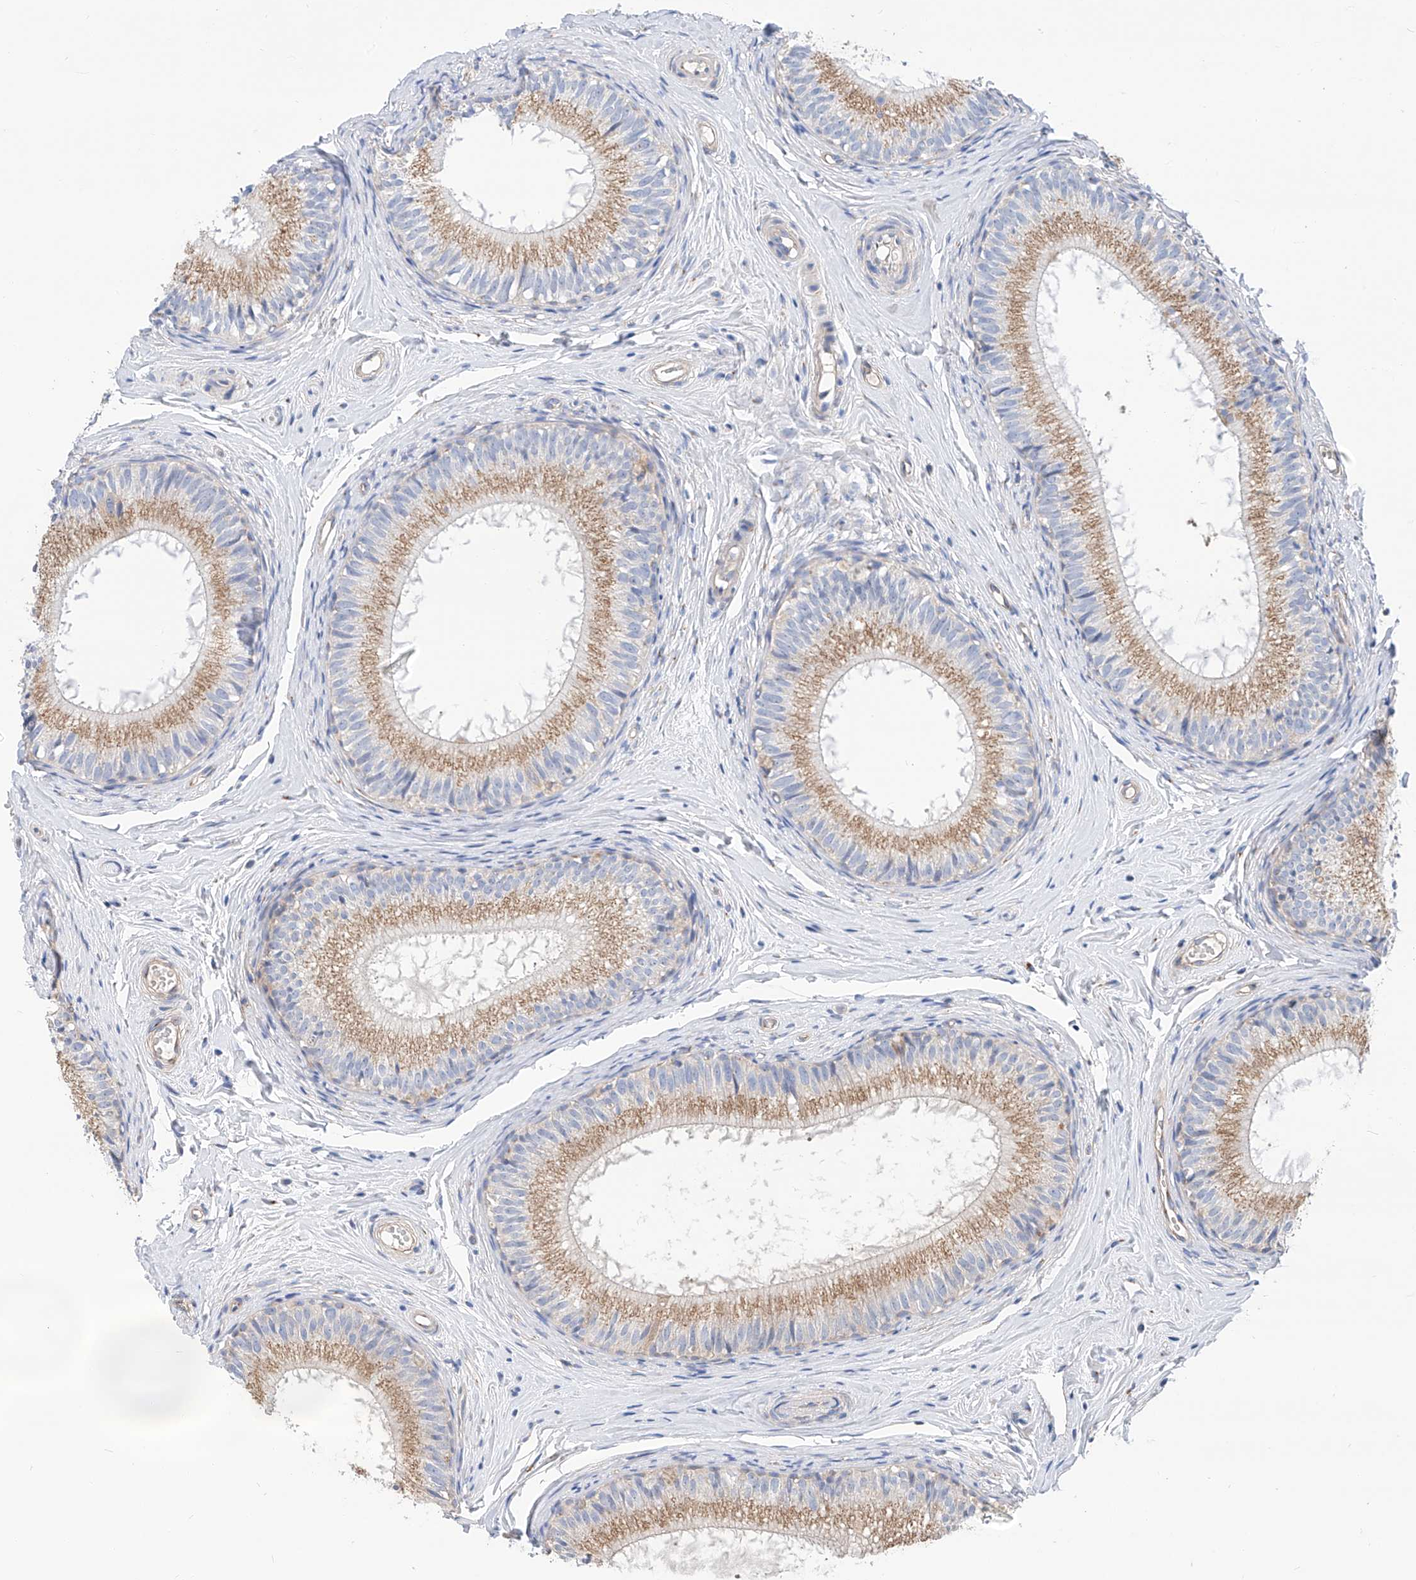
{"staining": {"intensity": "moderate", "quantity": ">75%", "location": "cytoplasmic/membranous"}, "tissue": "epididymis", "cell_type": "Glandular cells", "image_type": "normal", "snomed": [{"axis": "morphology", "description": "Normal tissue, NOS"}, {"axis": "topography", "description": "Epididymis"}], "caption": "Immunohistochemical staining of benign epididymis displays >75% levels of moderate cytoplasmic/membranous protein expression in about >75% of glandular cells.", "gene": "SLC22A7", "patient": {"sex": "male", "age": 34}}